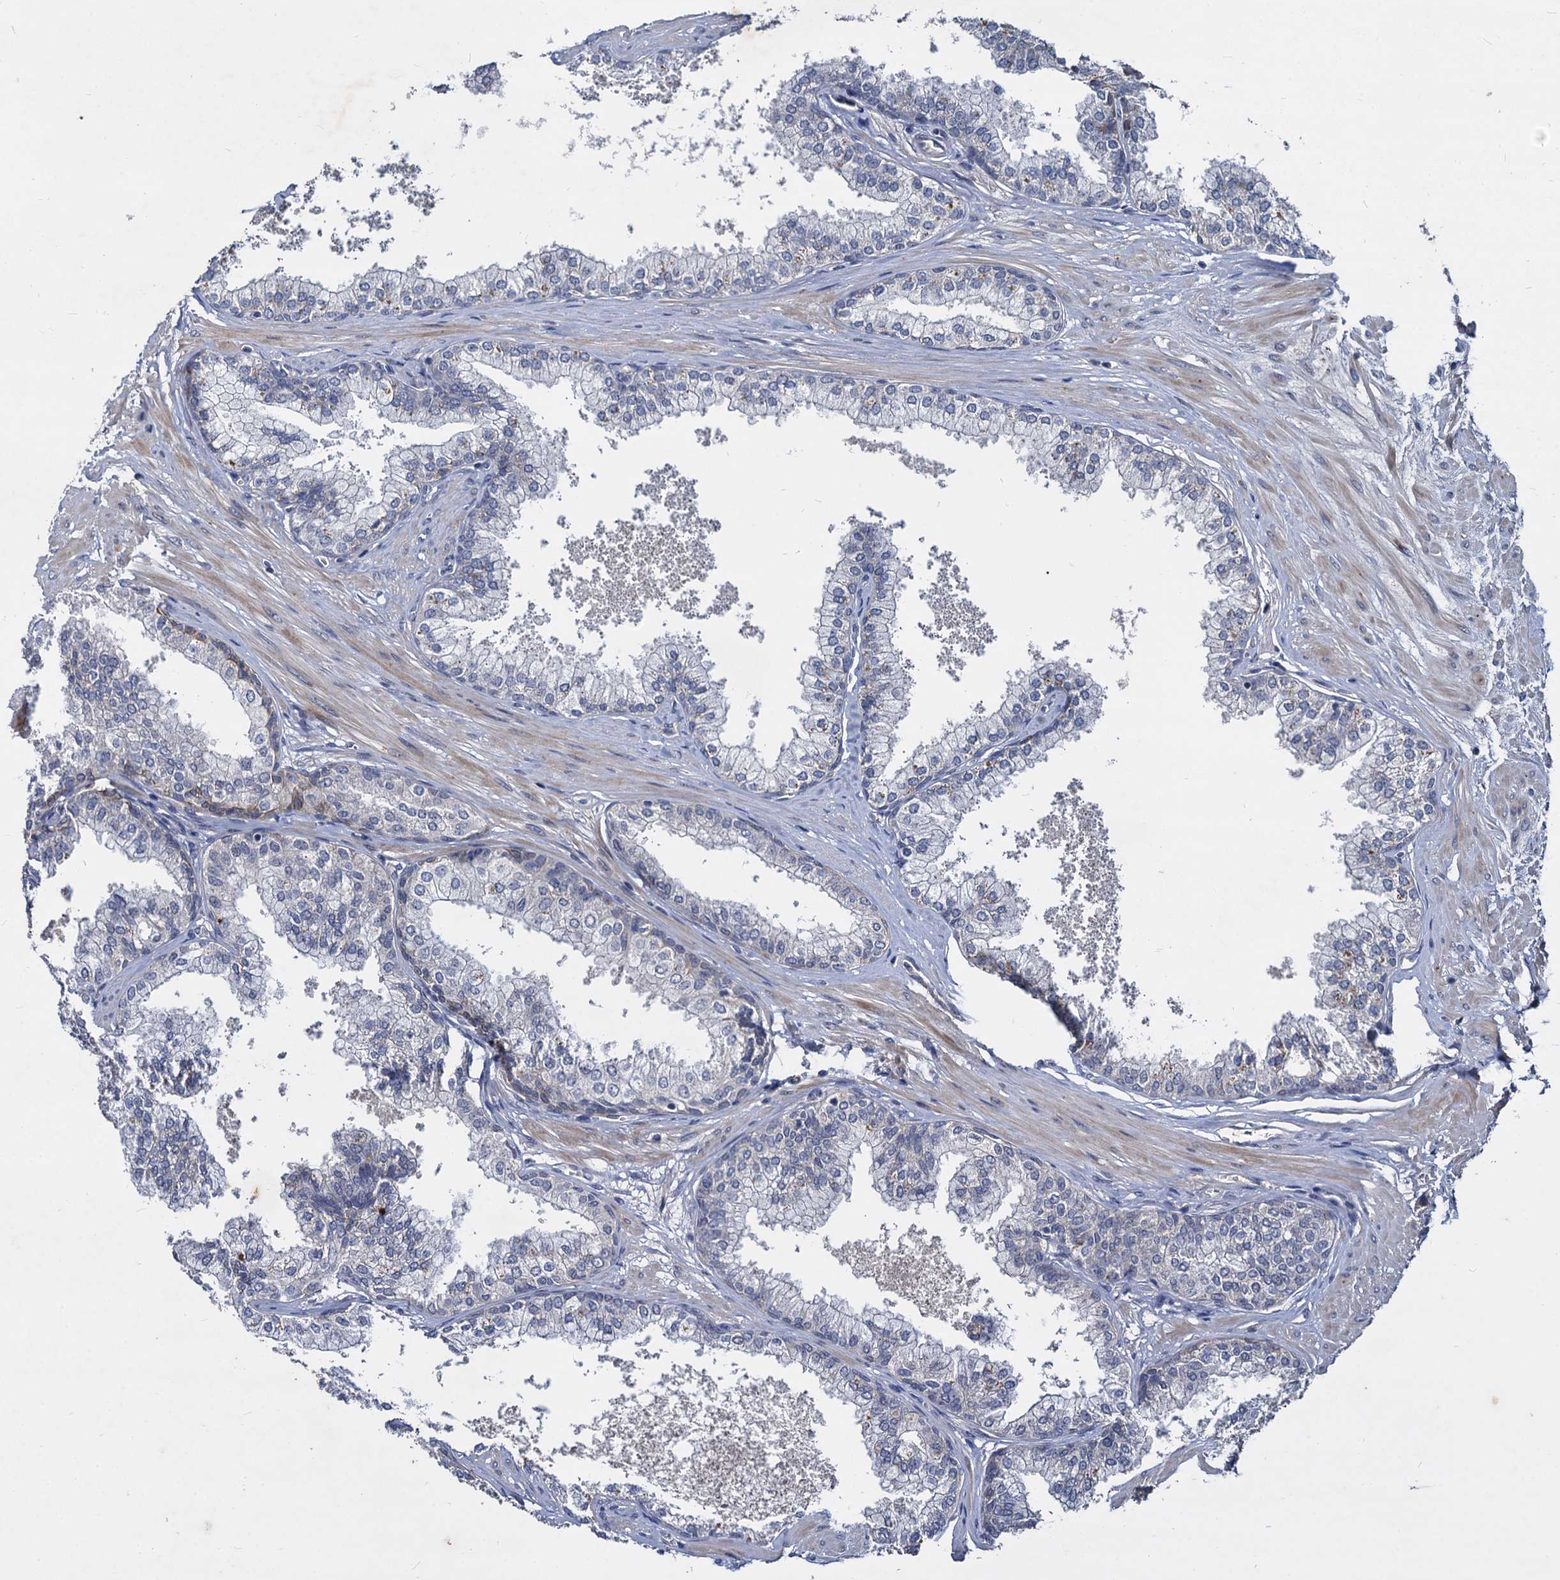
{"staining": {"intensity": "negative", "quantity": "none", "location": "none"}, "tissue": "prostate", "cell_type": "Glandular cells", "image_type": "normal", "snomed": [{"axis": "morphology", "description": "Normal tissue, NOS"}, {"axis": "topography", "description": "Prostate"}], "caption": "Glandular cells show no significant protein positivity in unremarkable prostate. Nuclei are stained in blue.", "gene": "CCDC184", "patient": {"sex": "male", "age": 60}}